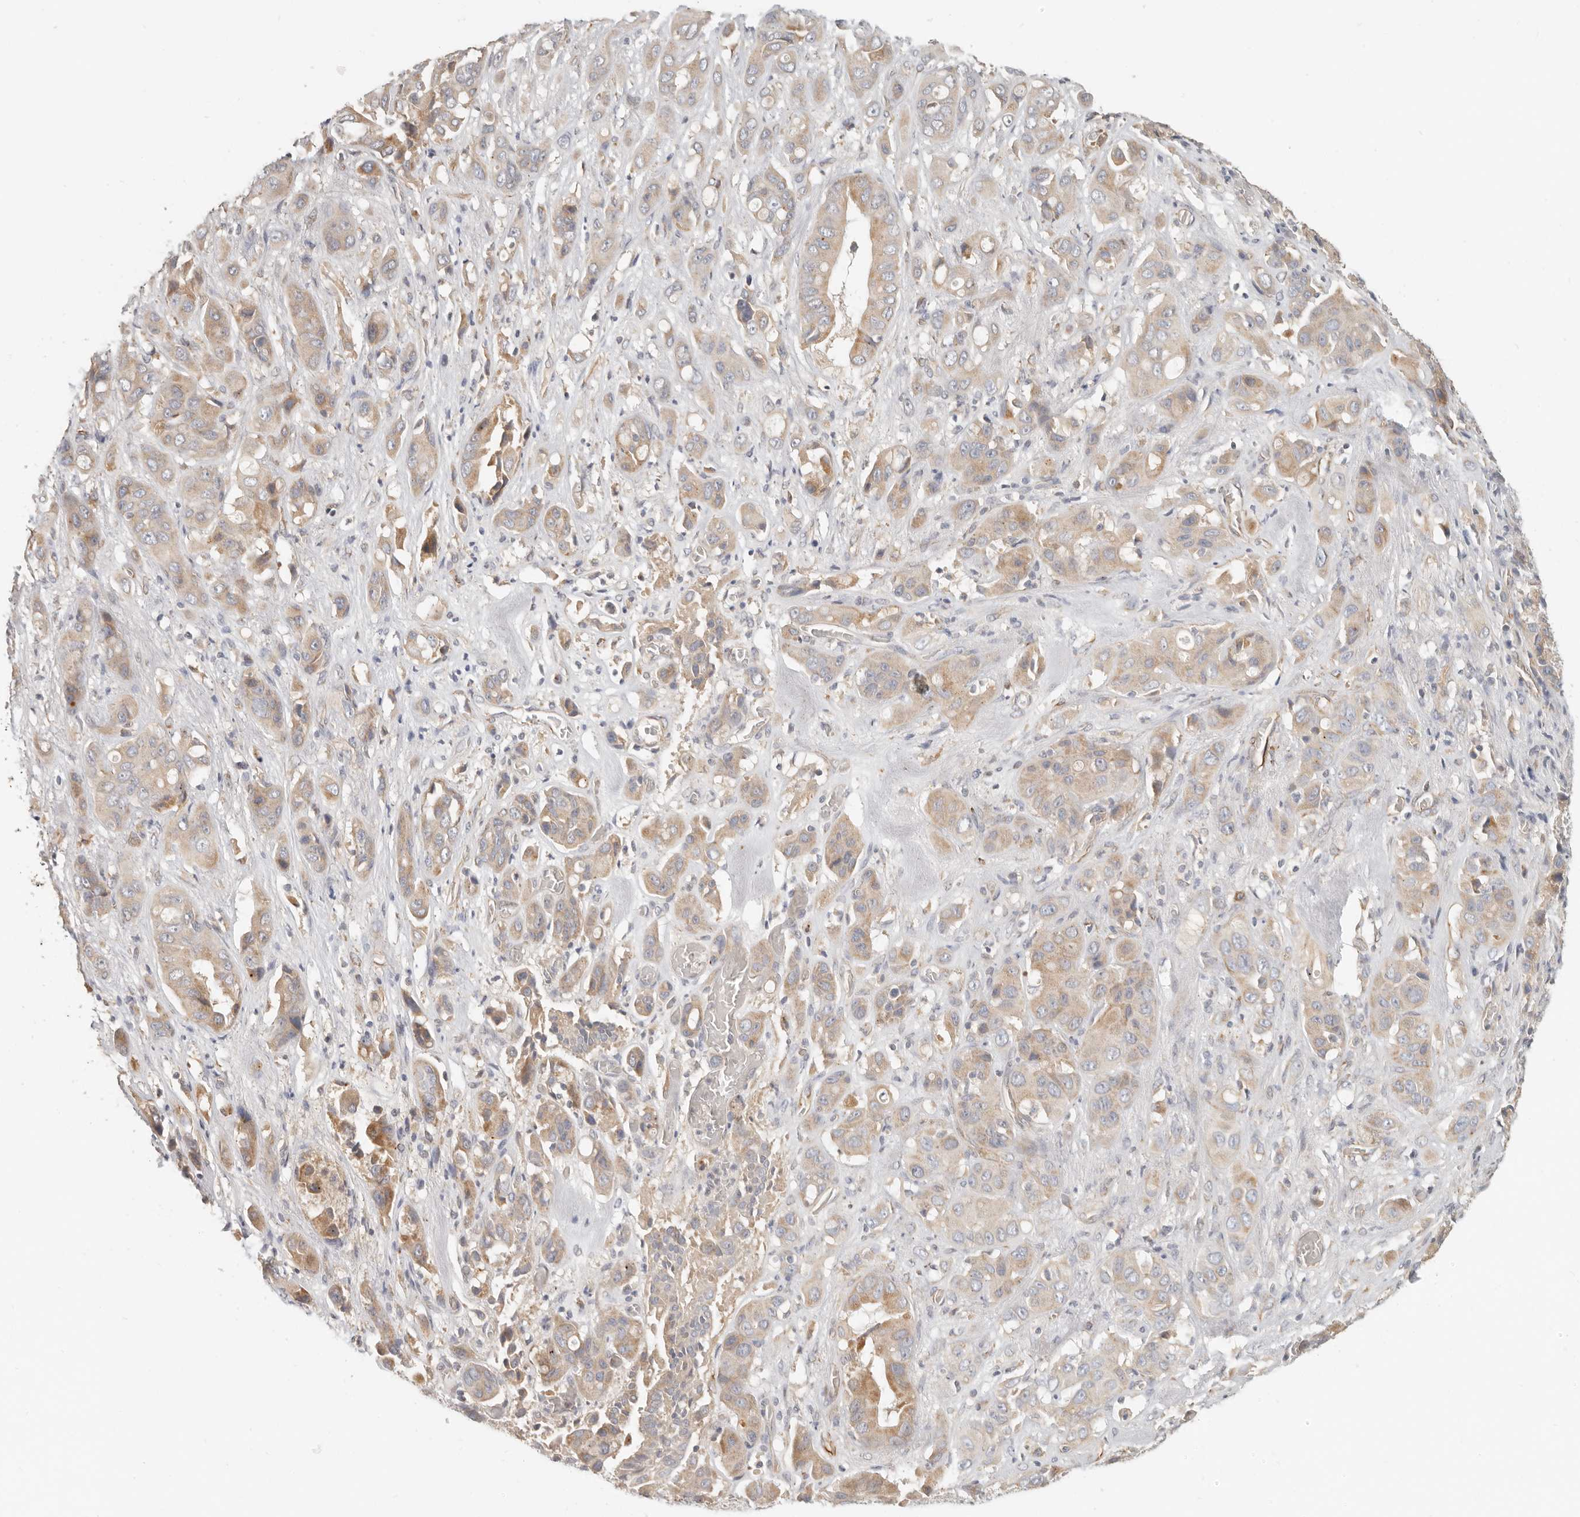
{"staining": {"intensity": "moderate", "quantity": "<25%", "location": "cytoplasmic/membranous"}, "tissue": "liver cancer", "cell_type": "Tumor cells", "image_type": "cancer", "snomed": [{"axis": "morphology", "description": "Cholangiocarcinoma"}, {"axis": "topography", "description": "Liver"}], "caption": "High-power microscopy captured an immunohistochemistry (IHC) photomicrograph of liver cholangiocarcinoma, revealing moderate cytoplasmic/membranous expression in about <25% of tumor cells.", "gene": "SPRING1", "patient": {"sex": "female", "age": 52}}